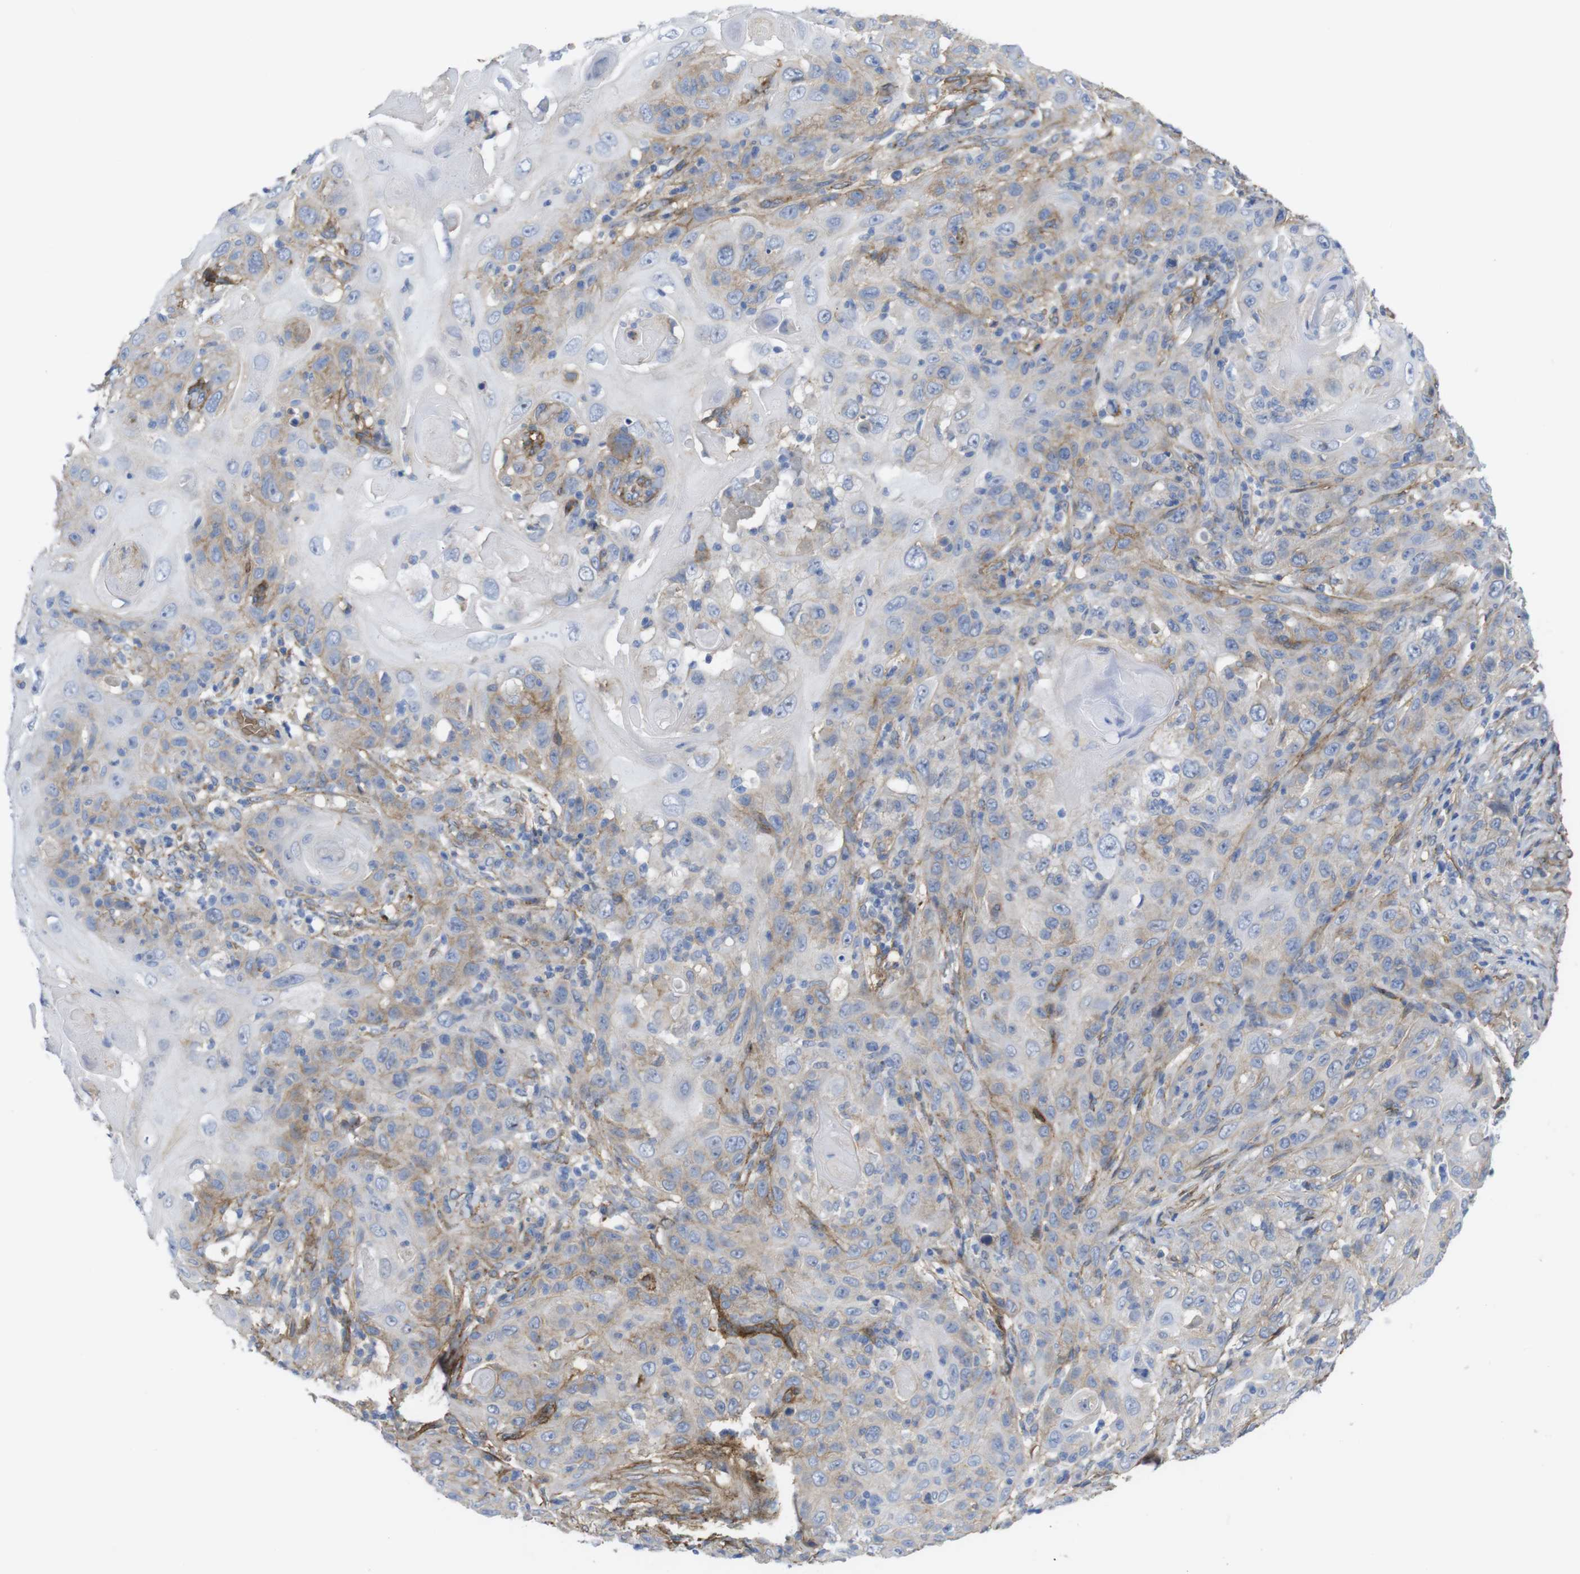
{"staining": {"intensity": "weak", "quantity": "<25%", "location": "cytoplasmic/membranous"}, "tissue": "skin cancer", "cell_type": "Tumor cells", "image_type": "cancer", "snomed": [{"axis": "morphology", "description": "Squamous cell carcinoma, NOS"}, {"axis": "topography", "description": "Skin"}], "caption": "Tumor cells show no significant protein positivity in skin cancer (squamous cell carcinoma).", "gene": "CYBRD1", "patient": {"sex": "female", "age": 88}}